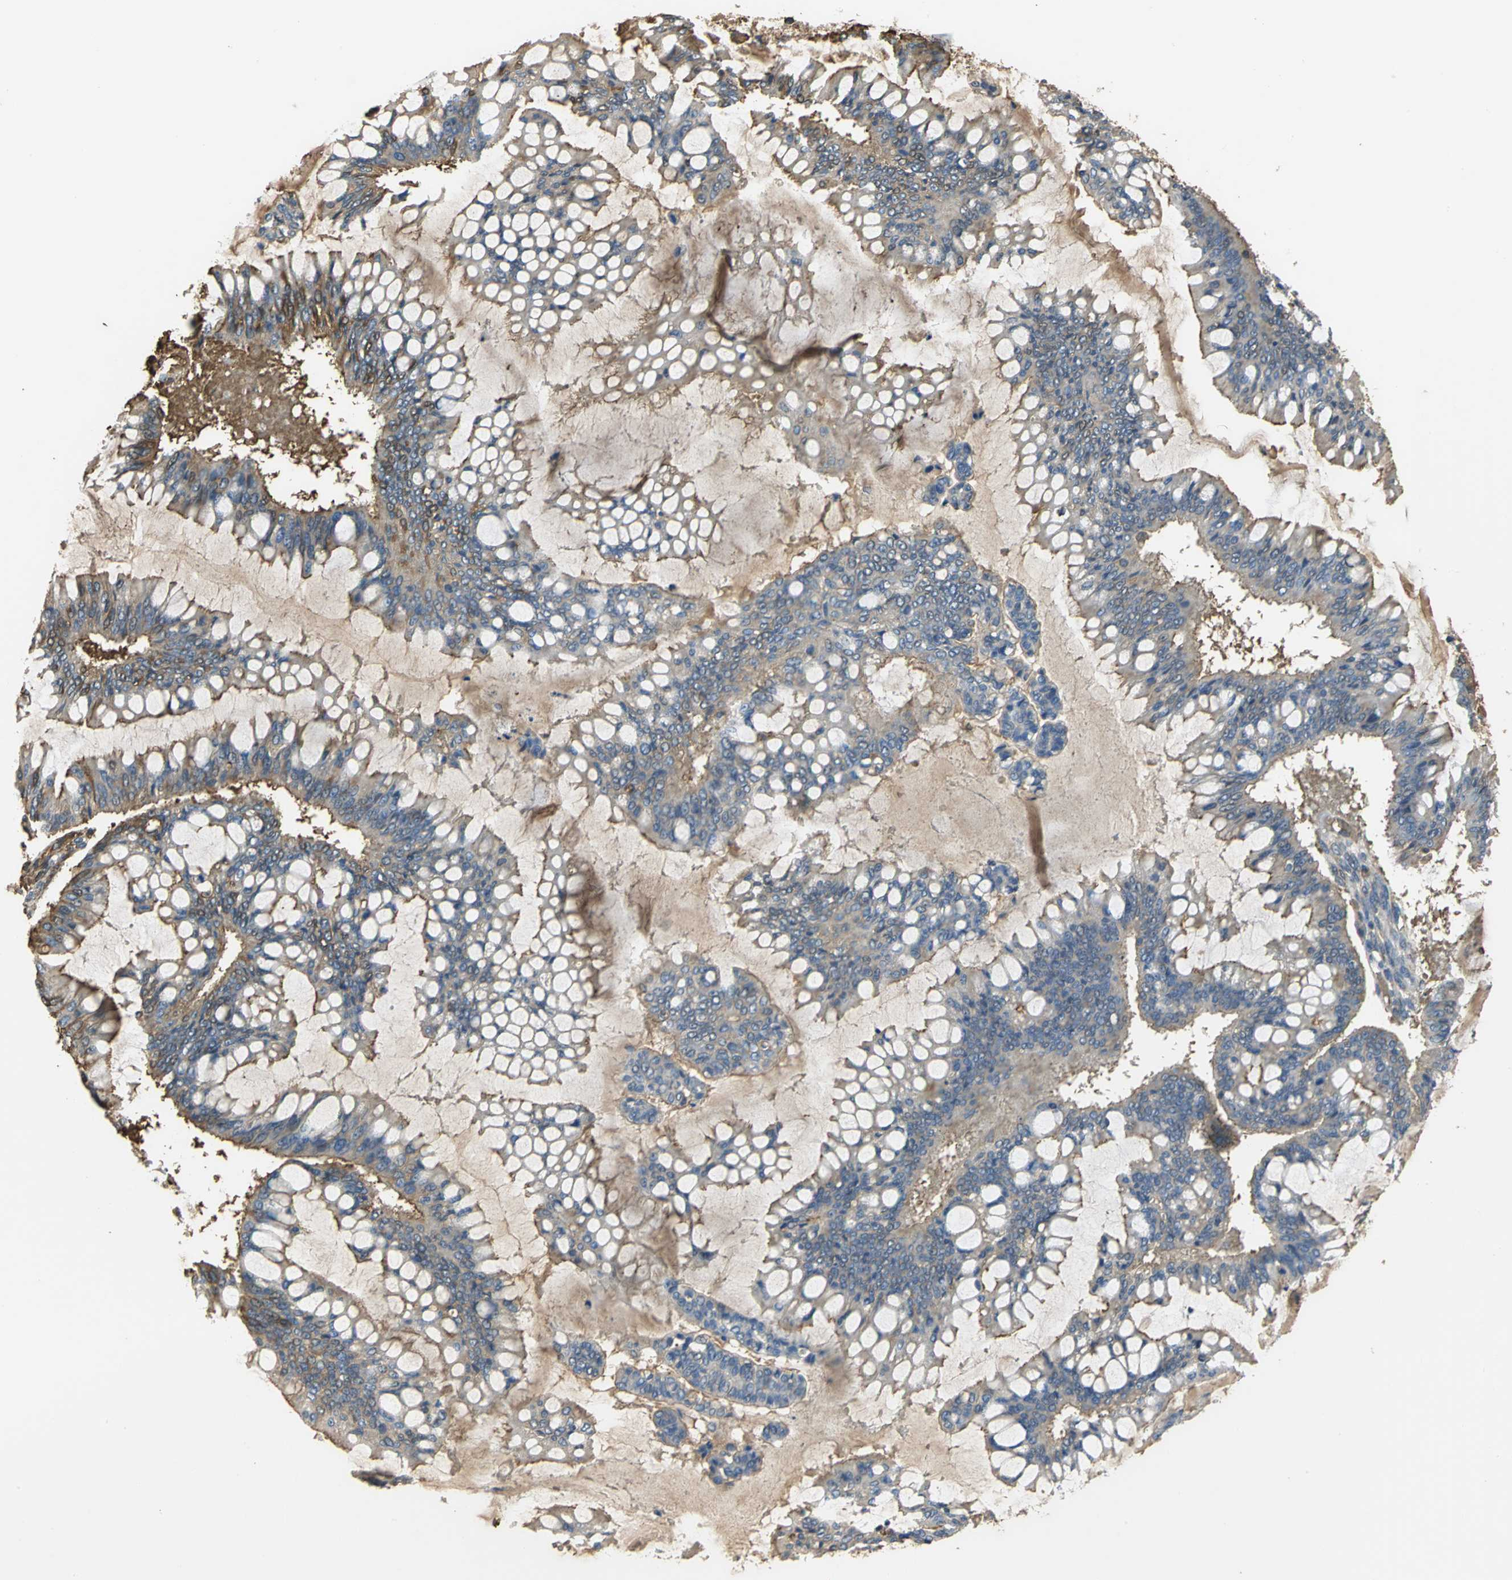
{"staining": {"intensity": "moderate", "quantity": ">75%", "location": "cytoplasmic/membranous"}, "tissue": "ovarian cancer", "cell_type": "Tumor cells", "image_type": "cancer", "snomed": [{"axis": "morphology", "description": "Cystadenocarcinoma, mucinous, NOS"}, {"axis": "topography", "description": "Ovary"}], "caption": "Protein staining displays moderate cytoplasmic/membranous positivity in about >75% of tumor cells in ovarian mucinous cystadenocarcinoma.", "gene": "TREM1", "patient": {"sex": "female", "age": 73}}